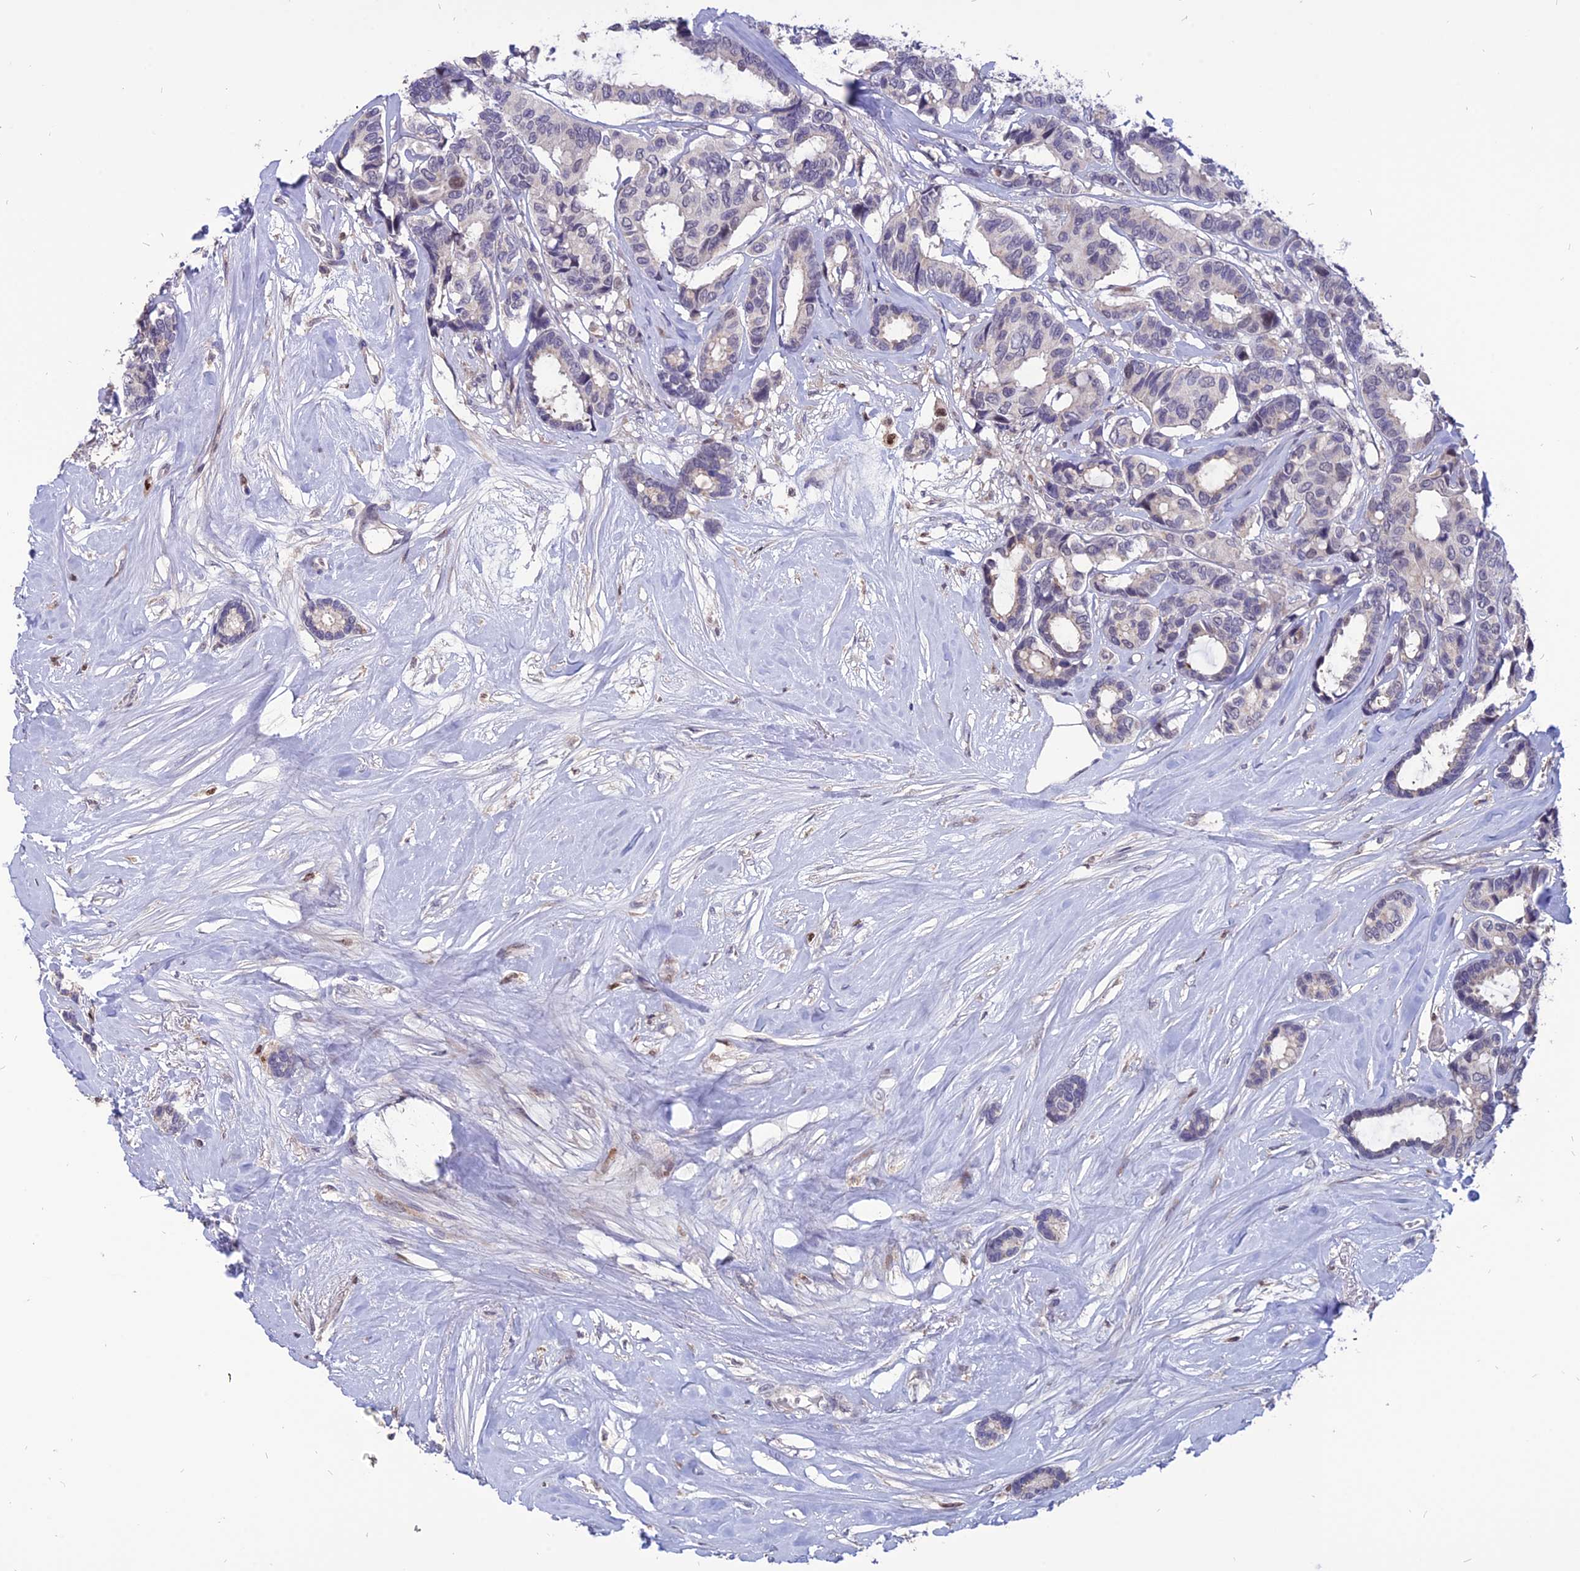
{"staining": {"intensity": "weak", "quantity": "<25%", "location": "nuclear"}, "tissue": "breast cancer", "cell_type": "Tumor cells", "image_type": "cancer", "snomed": [{"axis": "morphology", "description": "Duct carcinoma"}, {"axis": "topography", "description": "Breast"}], "caption": "Micrograph shows no protein staining in tumor cells of breast cancer (invasive ductal carcinoma) tissue. The staining is performed using DAB (3,3'-diaminobenzidine) brown chromogen with nuclei counter-stained in using hematoxylin.", "gene": "TMEM263", "patient": {"sex": "female", "age": 87}}